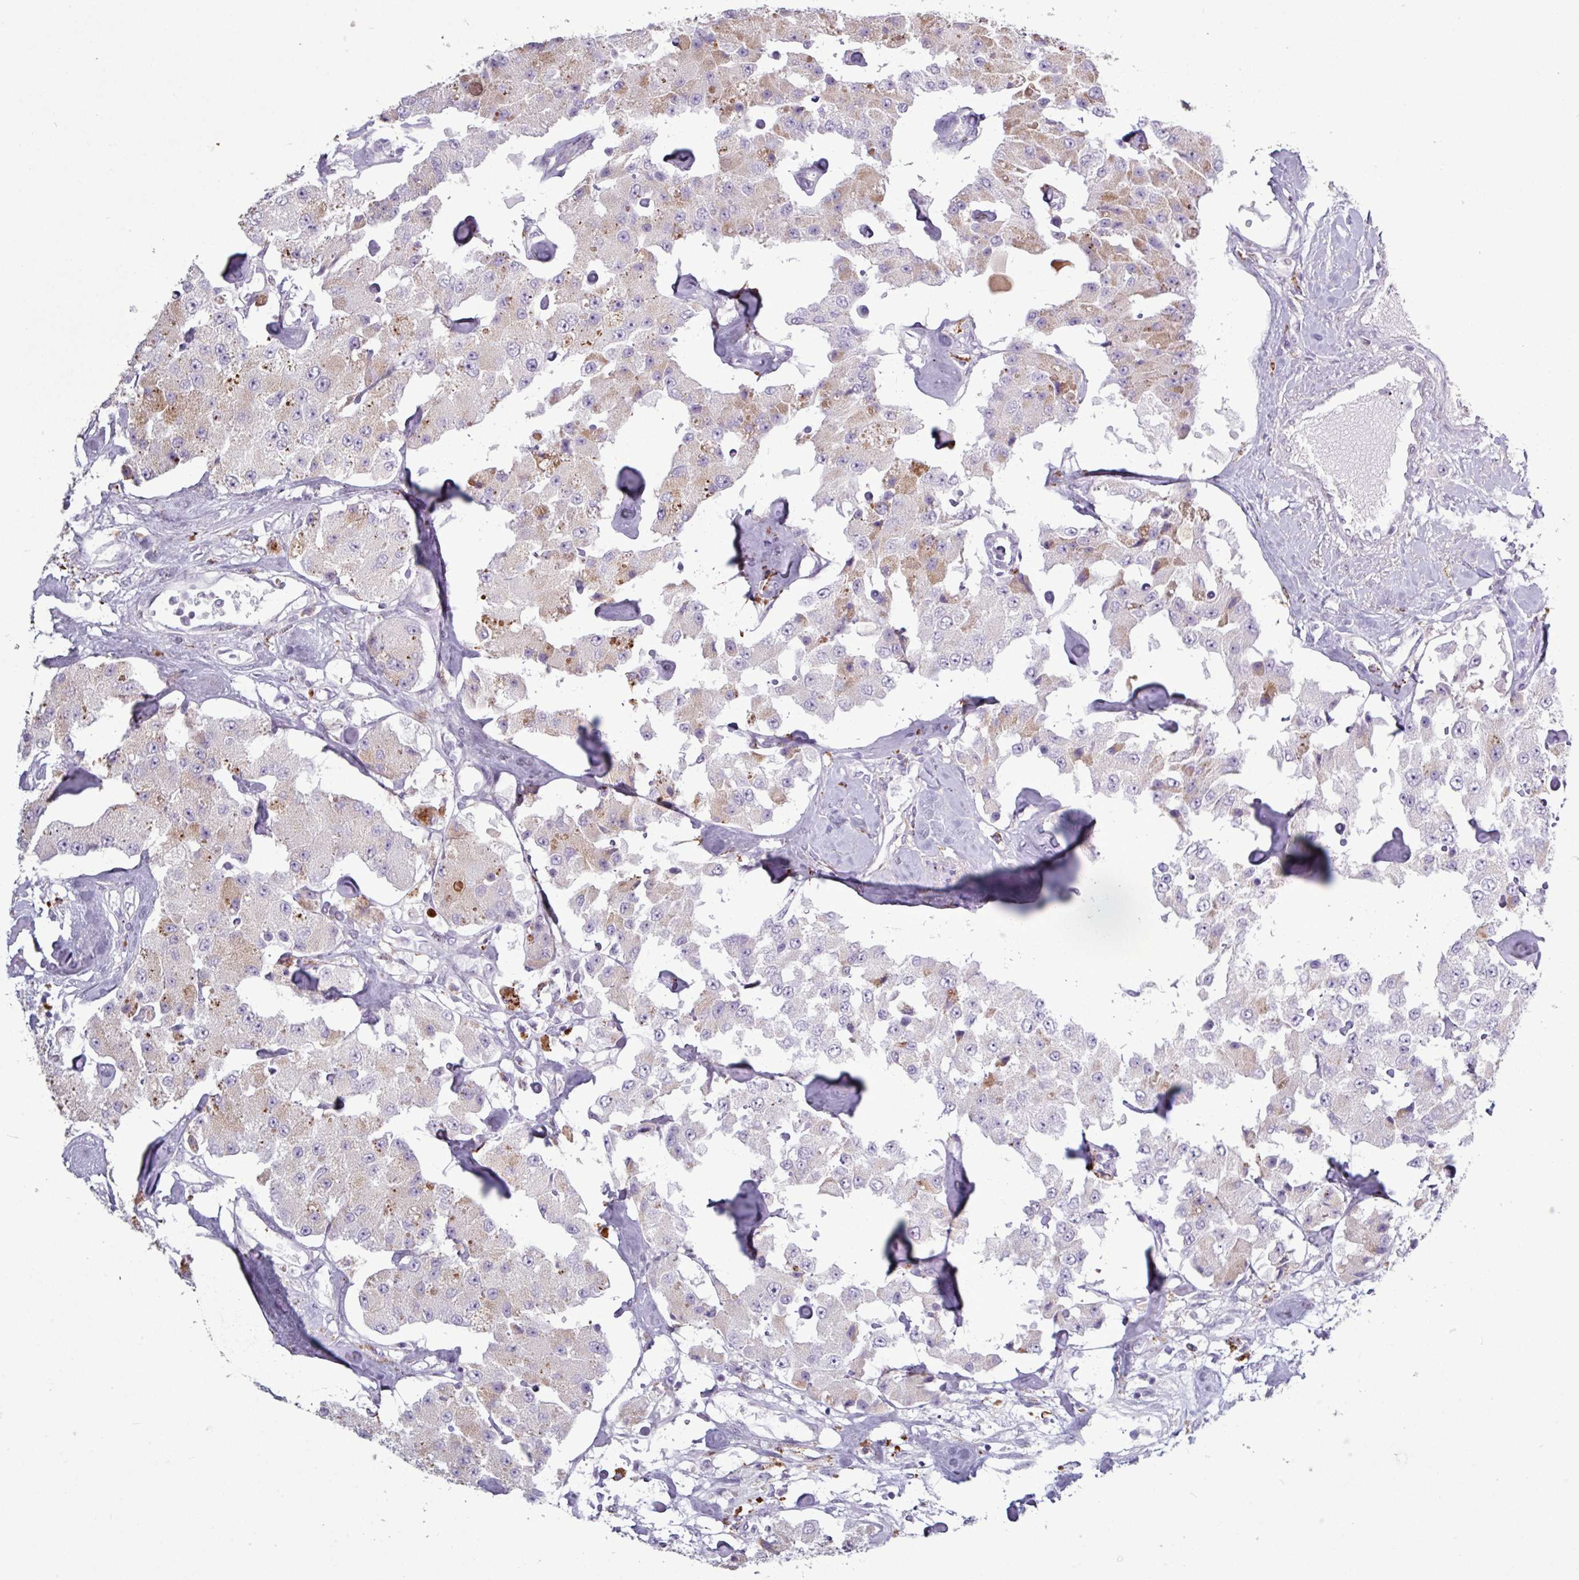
{"staining": {"intensity": "moderate", "quantity": "<25%", "location": "cytoplasmic/membranous"}, "tissue": "carcinoid", "cell_type": "Tumor cells", "image_type": "cancer", "snomed": [{"axis": "morphology", "description": "Carcinoid, malignant, NOS"}, {"axis": "topography", "description": "Pancreas"}], "caption": "Brown immunohistochemical staining in human carcinoid (malignant) demonstrates moderate cytoplasmic/membranous expression in about <25% of tumor cells.", "gene": "C4B", "patient": {"sex": "male", "age": 41}}